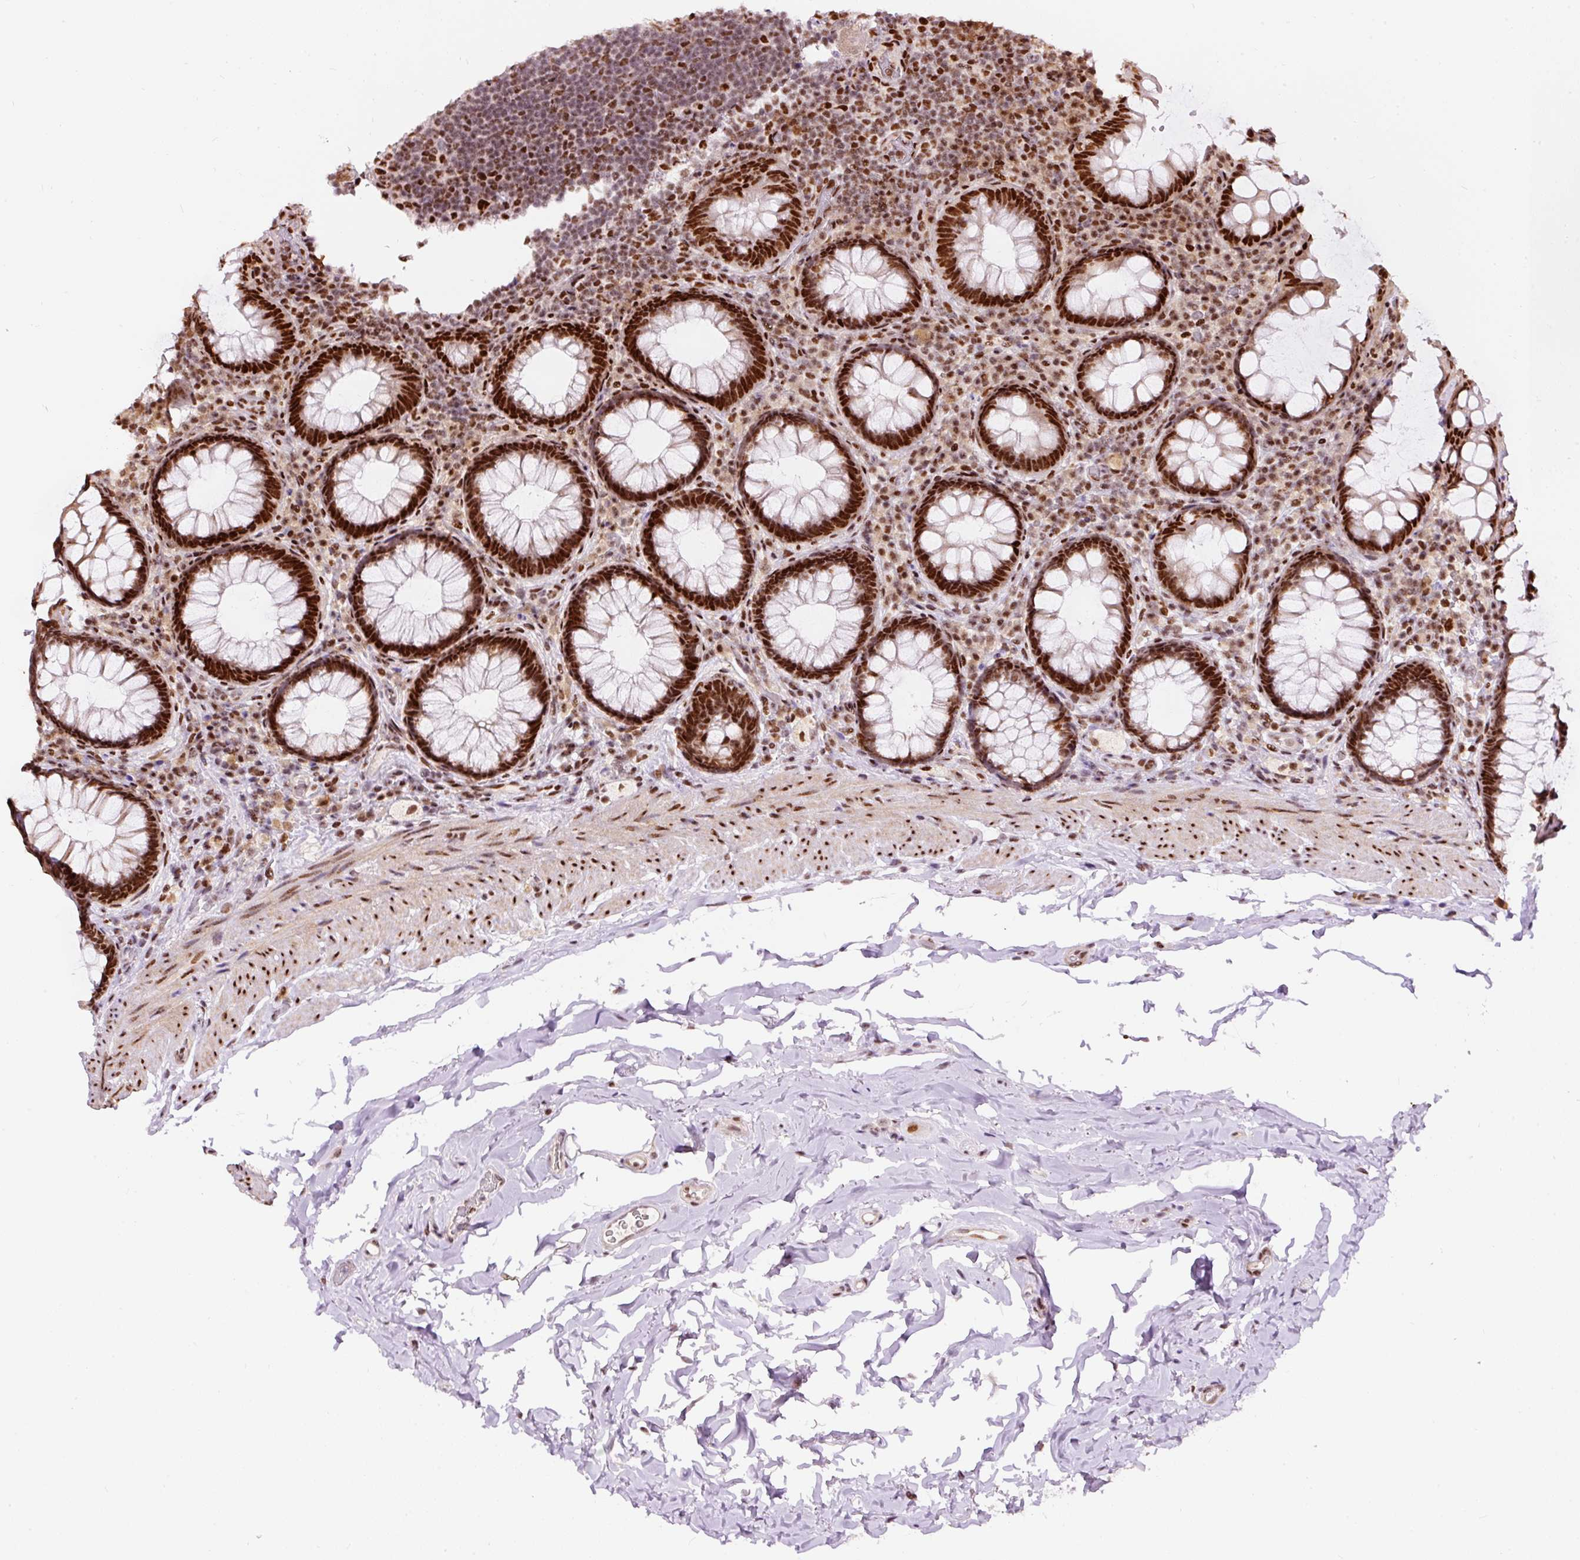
{"staining": {"intensity": "strong", "quantity": ">75%", "location": "nuclear"}, "tissue": "rectum", "cell_type": "Glandular cells", "image_type": "normal", "snomed": [{"axis": "morphology", "description": "Normal tissue, NOS"}, {"axis": "topography", "description": "Rectum"}], "caption": "IHC of normal human rectum displays high levels of strong nuclear expression in approximately >75% of glandular cells. The protein is shown in brown color, while the nuclei are stained blue.", "gene": "HNRNPC", "patient": {"sex": "female", "age": 69}}